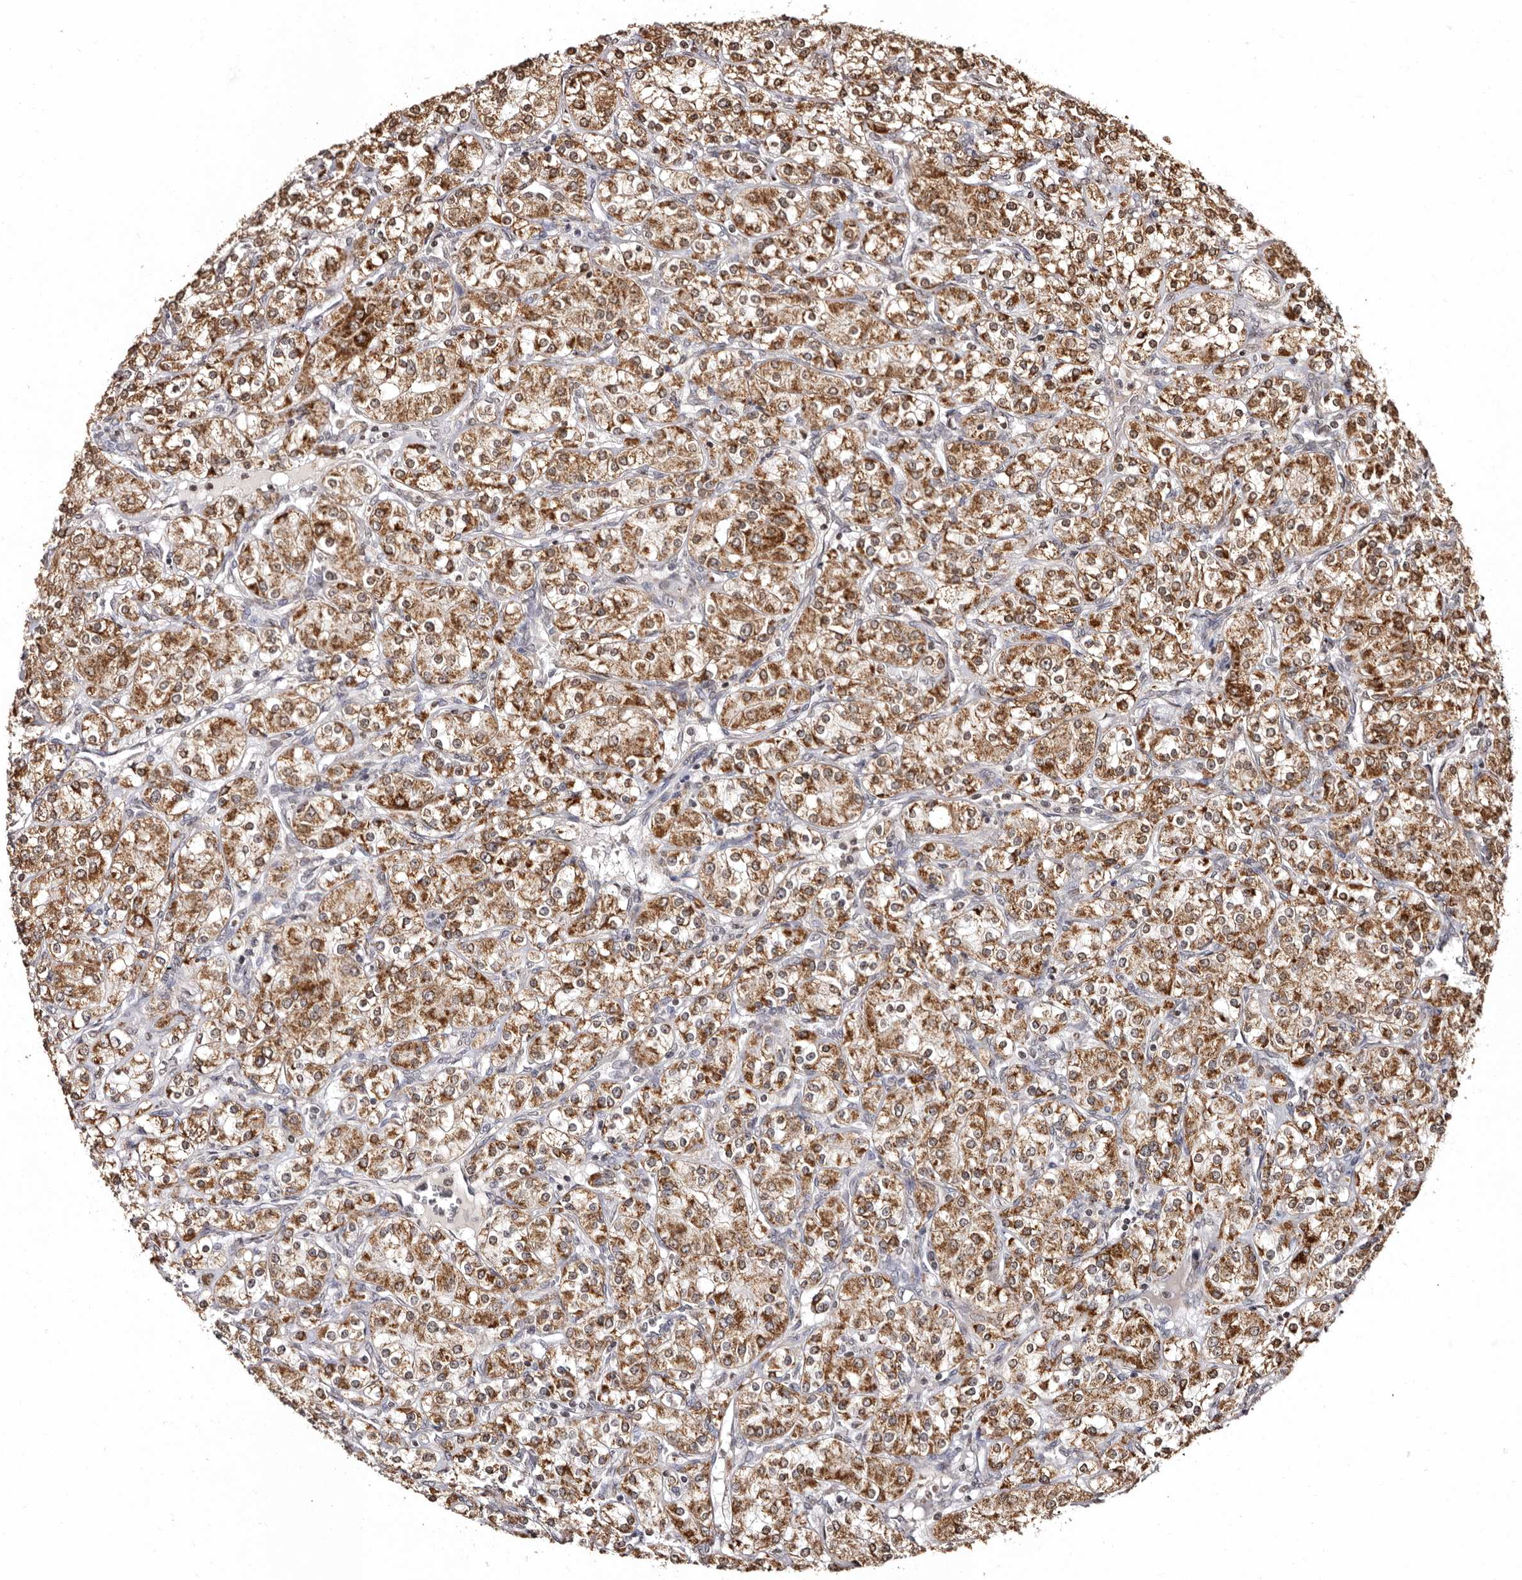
{"staining": {"intensity": "strong", "quantity": ">75%", "location": "cytoplasmic/membranous"}, "tissue": "renal cancer", "cell_type": "Tumor cells", "image_type": "cancer", "snomed": [{"axis": "morphology", "description": "Adenocarcinoma, NOS"}, {"axis": "topography", "description": "Kidney"}], "caption": "Brown immunohistochemical staining in human renal cancer reveals strong cytoplasmic/membranous staining in about >75% of tumor cells. Immunohistochemistry (ihc) stains the protein of interest in brown and the nuclei are stained blue.", "gene": "CCDC190", "patient": {"sex": "male", "age": 77}}